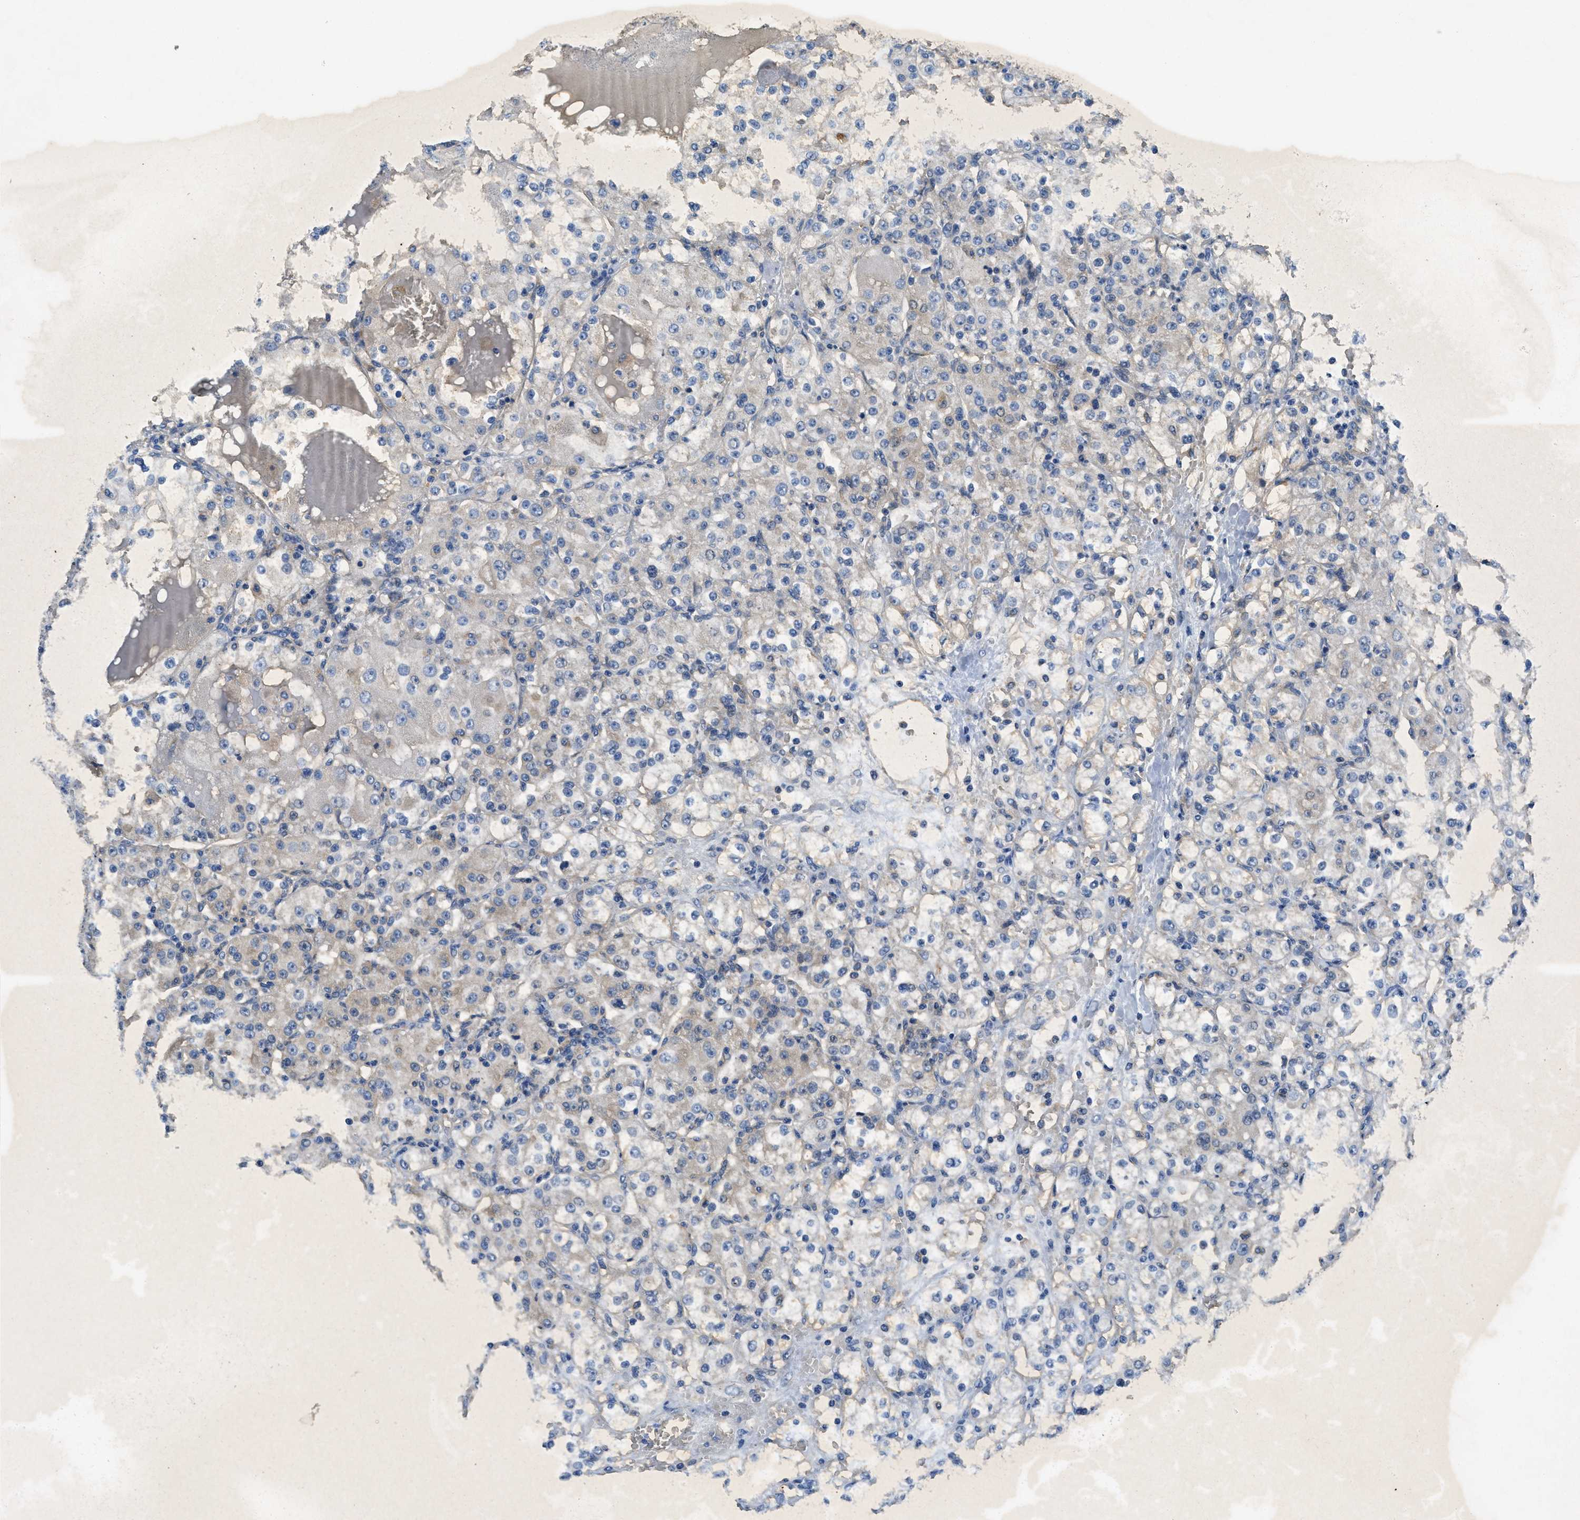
{"staining": {"intensity": "negative", "quantity": "none", "location": "none"}, "tissue": "renal cancer", "cell_type": "Tumor cells", "image_type": "cancer", "snomed": [{"axis": "morphology", "description": "Normal tissue, NOS"}, {"axis": "morphology", "description": "Adenocarcinoma, NOS"}, {"axis": "topography", "description": "Kidney"}], "caption": "Renal cancer was stained to show a protein in brown. There is no significant staining in tumor cells.", "gene": "RIPK2", "patient": {"sex": "male", "age": 61}}